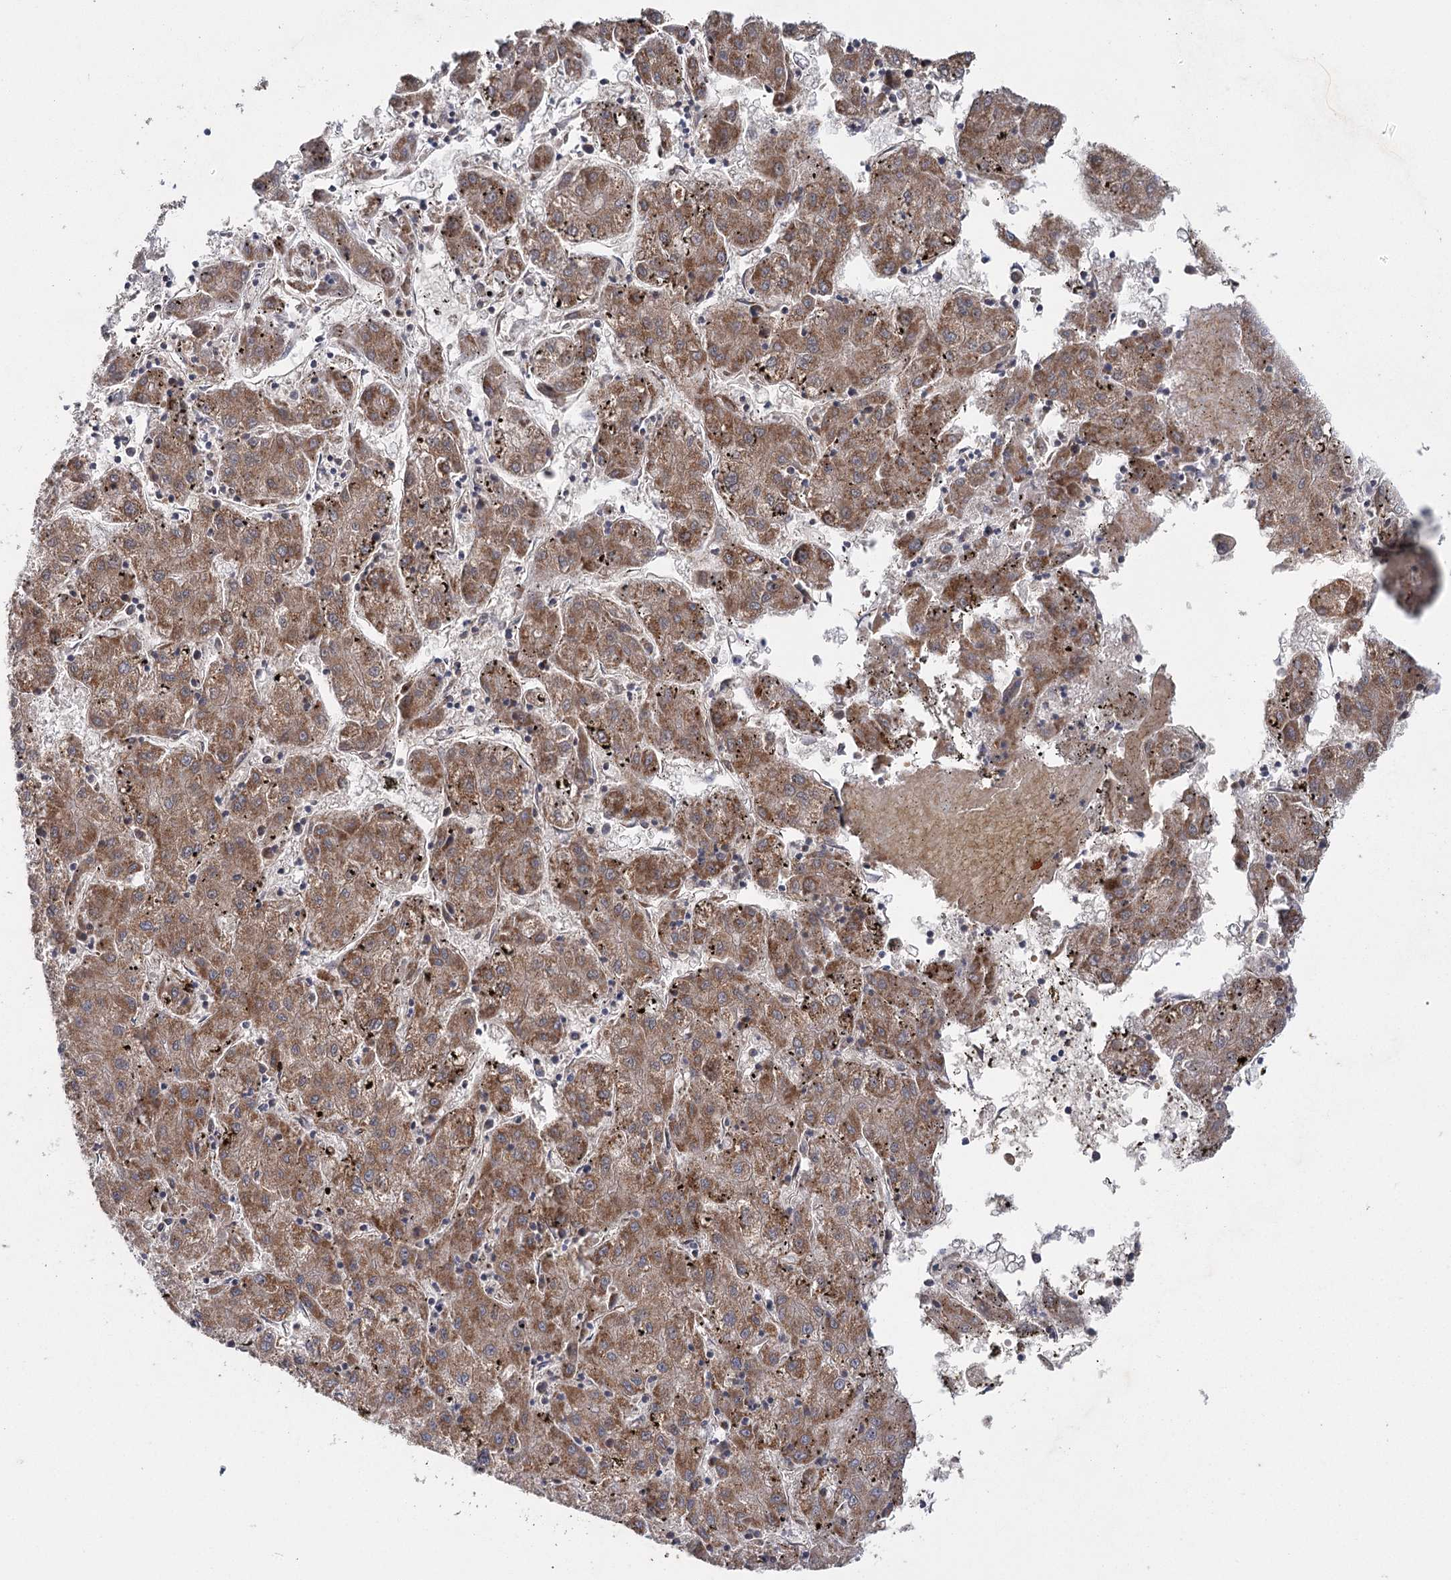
{"staining": {"intensity": "moderate", "quantity": ">75%", "location": "cytoplasmic/membranous"}, "tissue": "liver cancer", "cell_type": "Tumor cells", "image_type": "cancer", "snomed": [{"axis": "morphology", "description": "Carcinoma, Hepatocellular, NOS"}, {"axis": "topography", "description": "Liver"}], "caption": "Brown immunohistochemical staining in liver hepatocellular carcinoma shows moderate cytoplasmic/membranous expression in about >75% of tumor cells.", "gene": "MRPL44", "patient": {"sex": "male", "age": 72}}